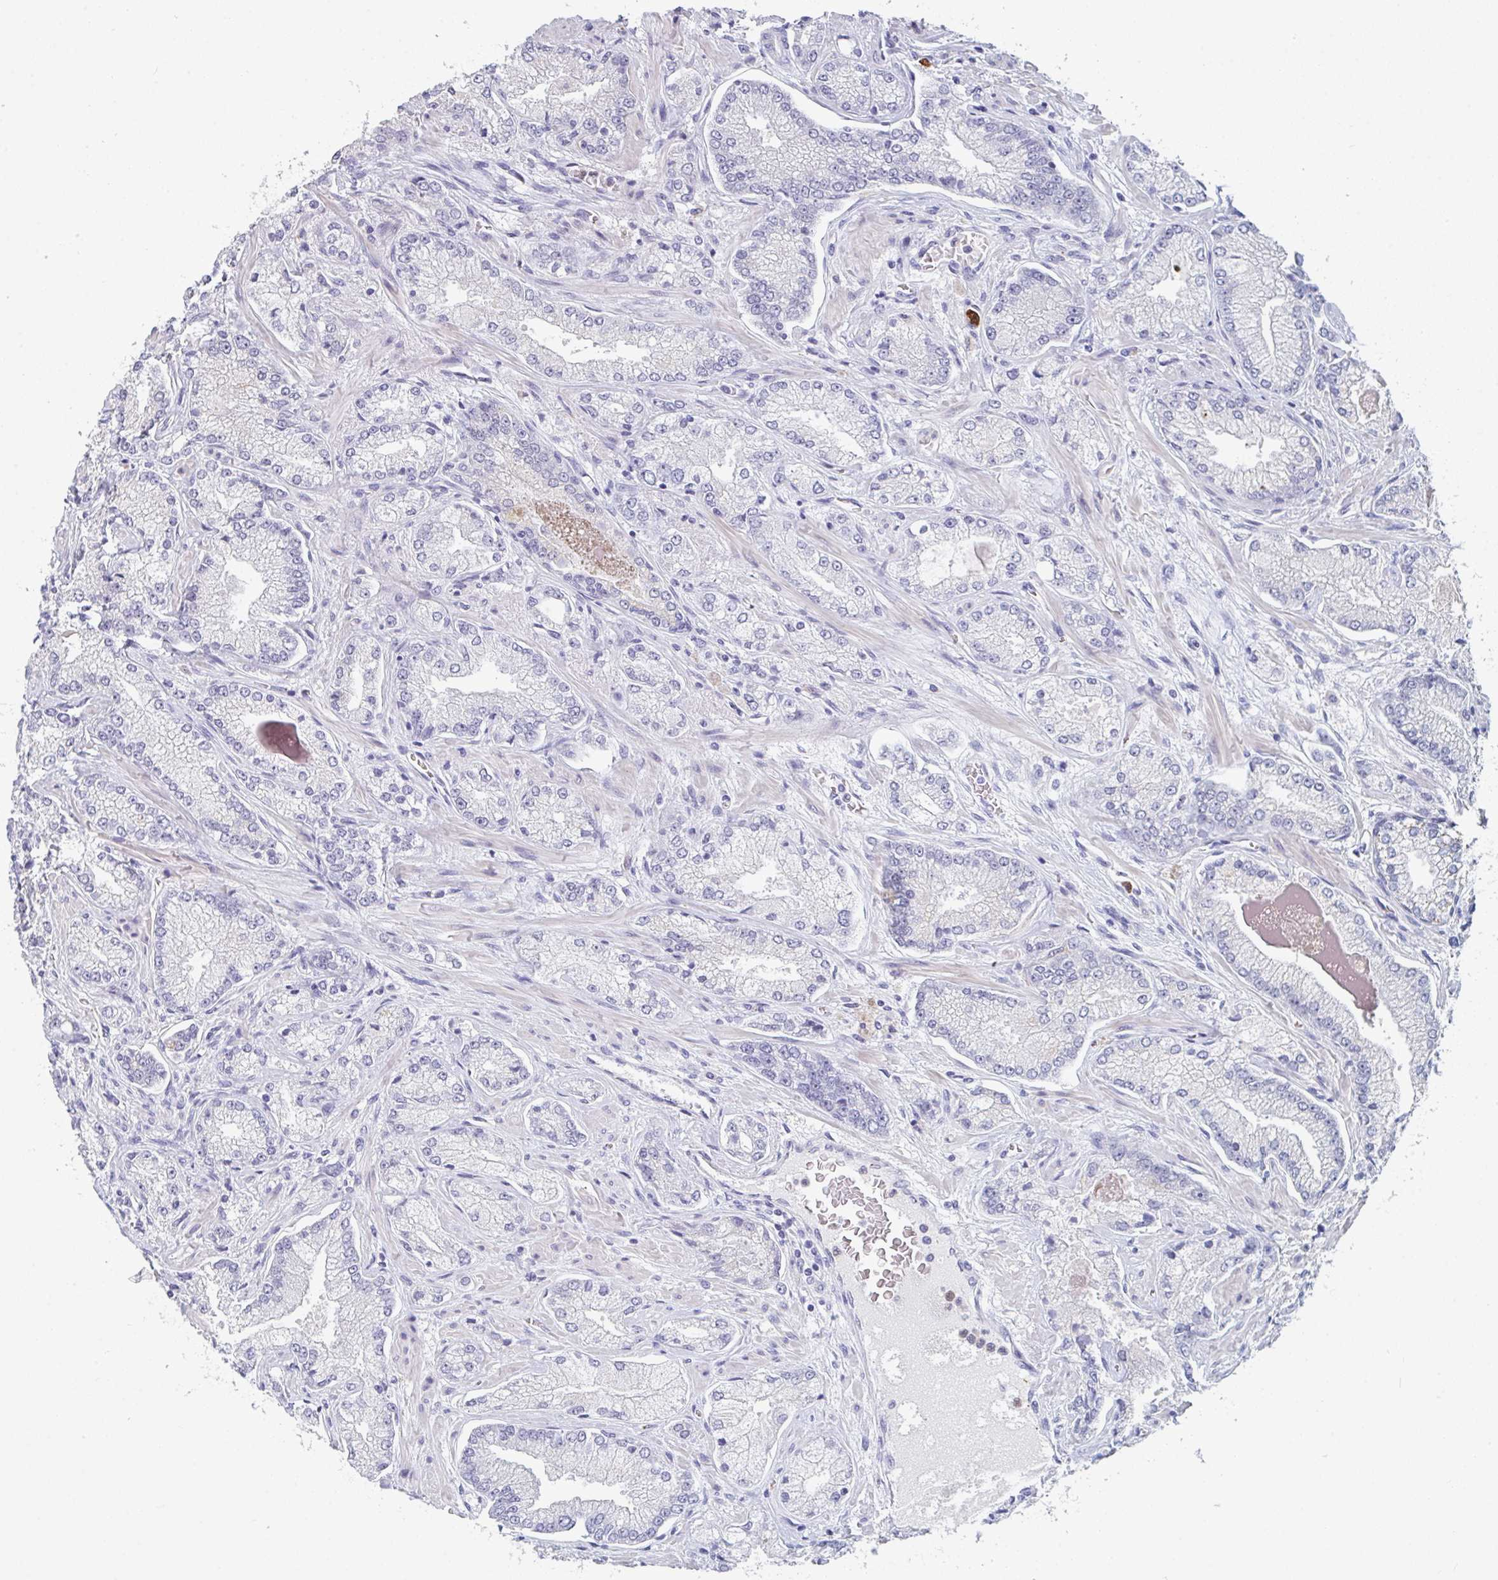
{"staining": {"intensity": "negative", "quantity": "none", "location": "none"}, "tissue": "prostate cancer", "cell_type": "Tumor cells", "image_type": "cancer", "snomed": [{"axis": "morphology", "description": "Normal tissue, NOS"}, {"axis": "morphology", "description": "Adenocarcinoma, High grade"}, {"axis": "topography", "description": "Prostate"}, {"axis": "topography", "description": "Peripheral nerve tissue"}], "caption": "DAB (3,3'-diaminobenzidine) immunohistochemical staining of prostate cancer exhibits no significant expression in tumor cells. The staining is performed using DAB brown chromogen with nuclei counter-stained in using hematoxylin.", "gene": "RUBCN", "patient": {"sex": "male", "age": 68}}